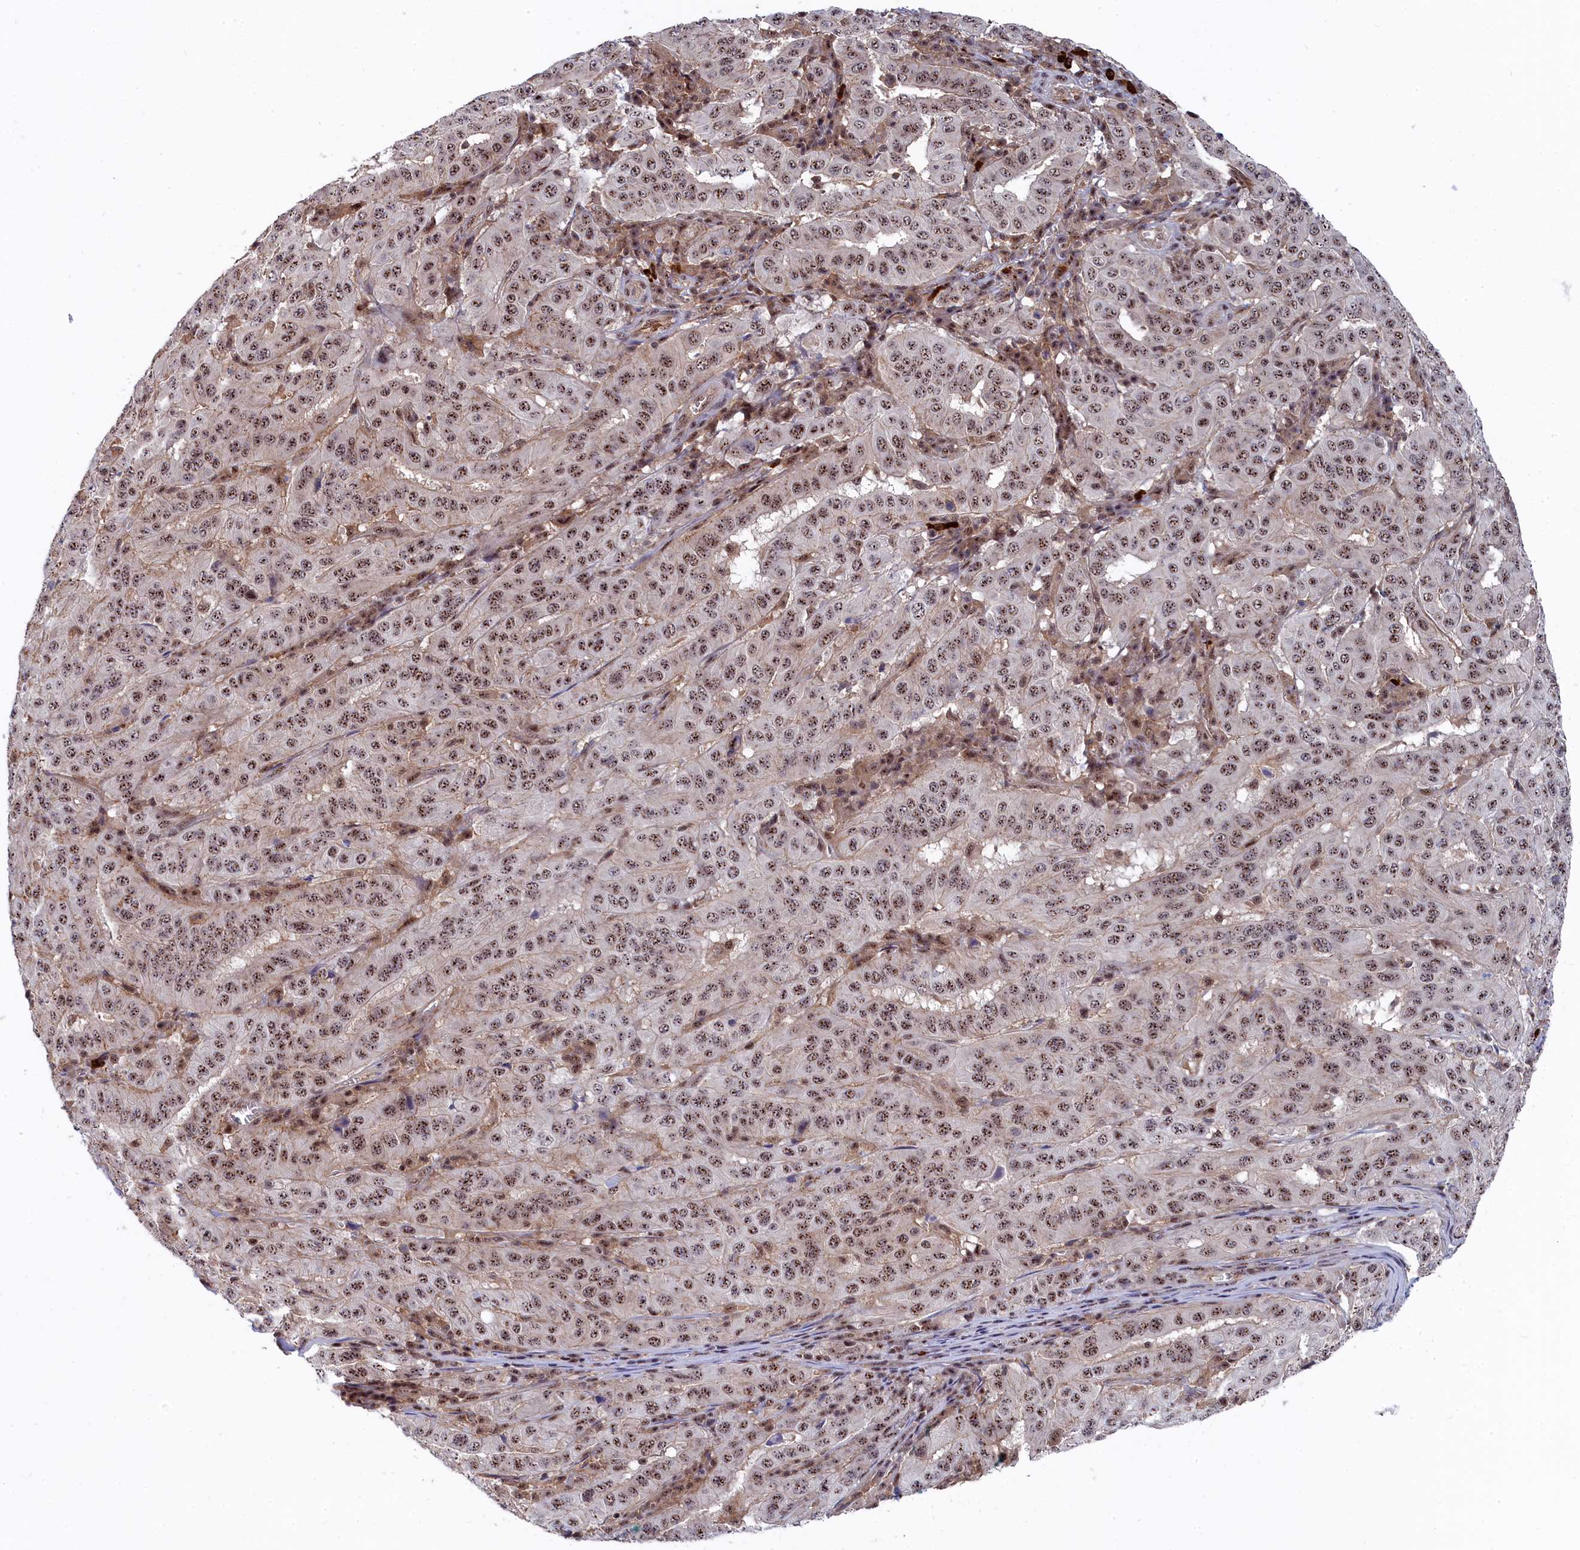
{"staining": {"intensity": "moderate", "quantity": ">75%", "location": "nuclear"}, "tissue": "pancreatic cancer", "cell_type": "Tumor cells", "image_type": "cancer", "snomed": [{"axis": "morphology", "description": "Adenocarcinoma, NOS"}, {"axis": "topography", "description": "Pancreas"}], "caption": "Protein expression by immunohistochemistry (IHC) demonstrates moderate nuclear positivity in about >75% of tumor cells in pancreatic cancer (adenocarcinoma).", "gene": "TAB1", "patient": {"sex": "male", "age": 63}}